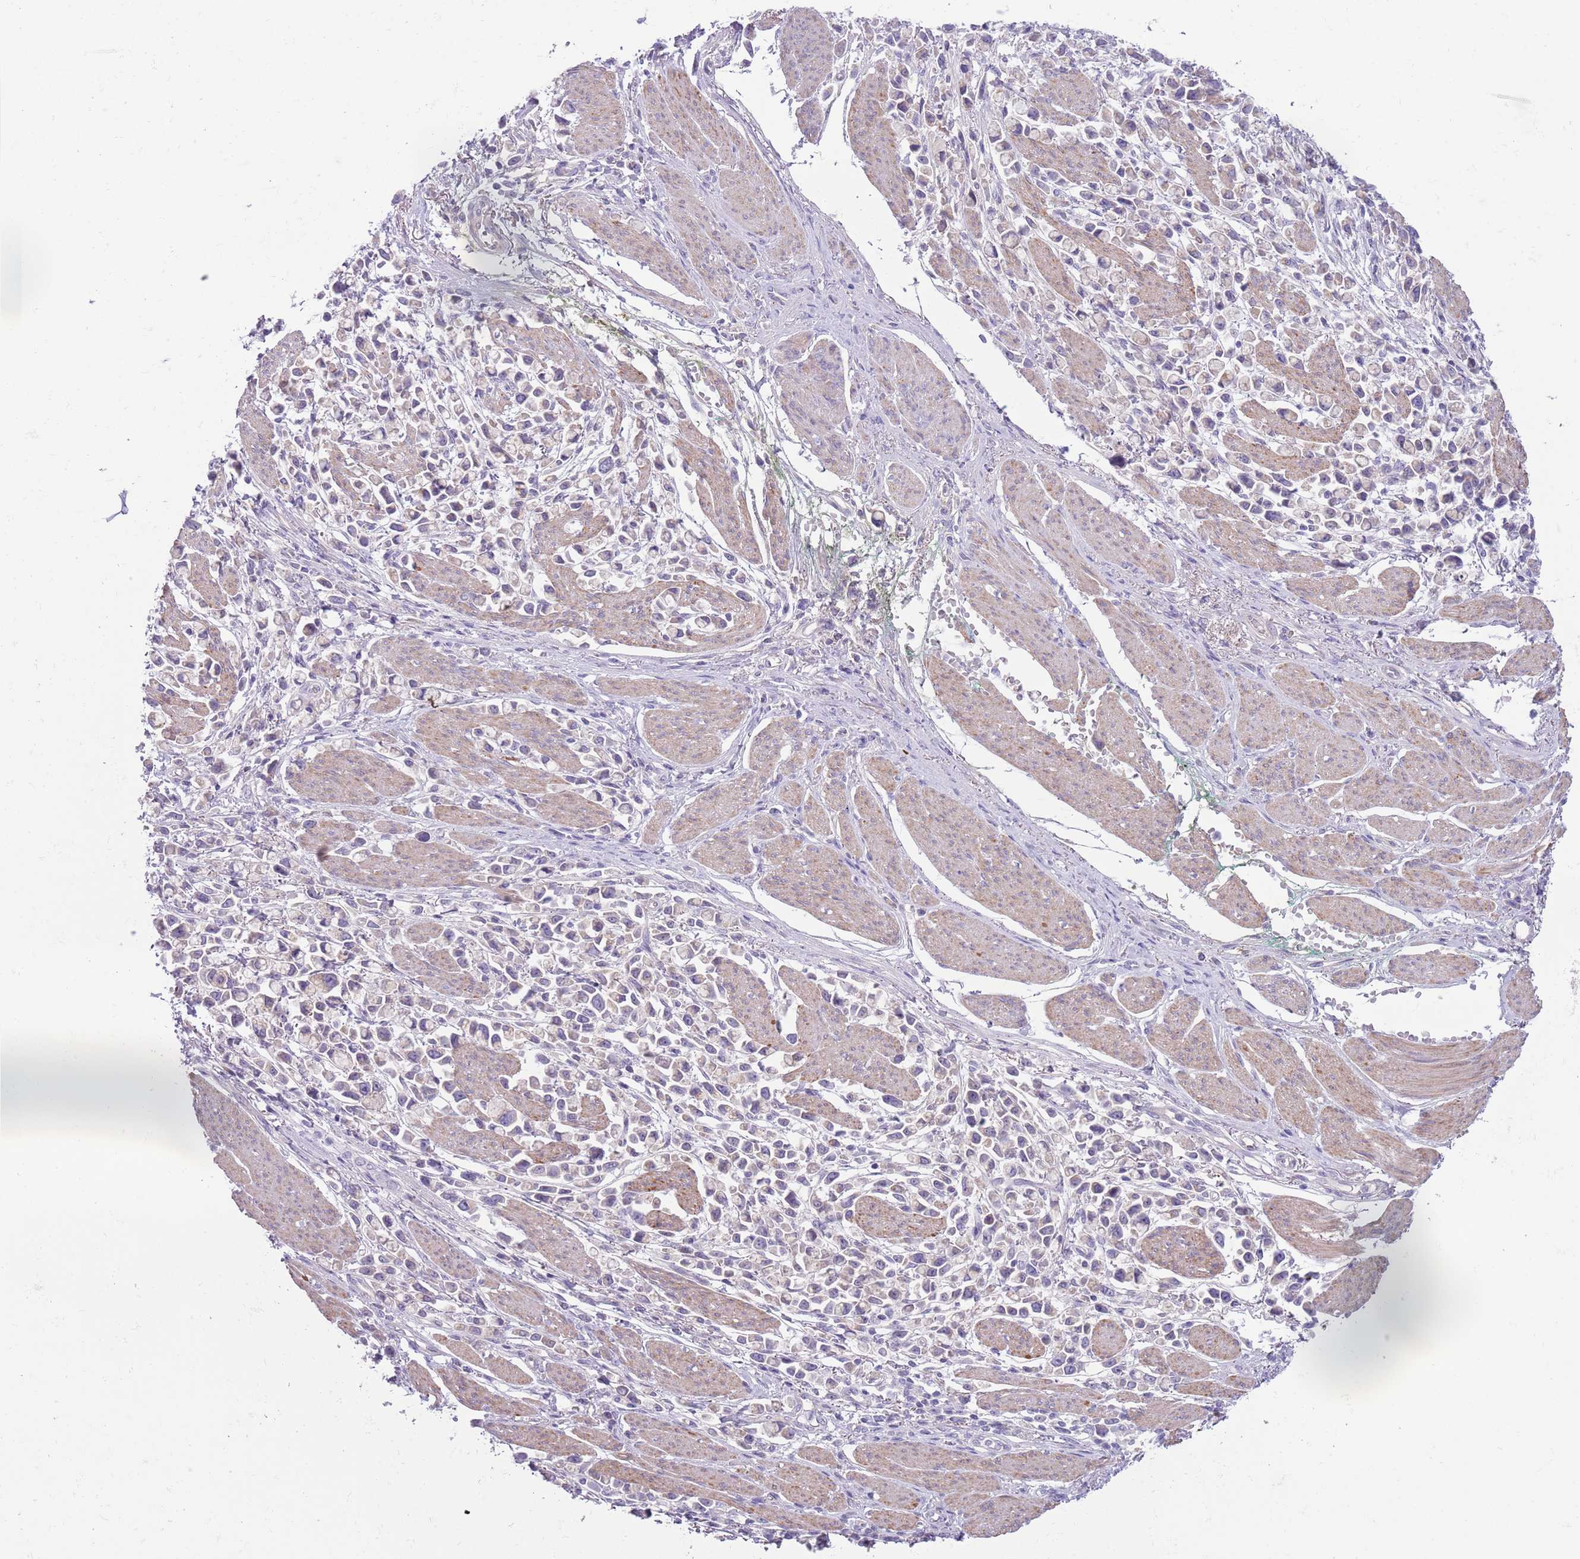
{"staining": {"intensity": "negative", "quantity": "none", "location": "none"}, "tissue": "stomach cancer", "cell_type": "Tumor cells", "image_type": "cancer", "snomed": [{"axis": "morphology", "description": "Adenocarcinoma, NOS"}, {"axis": "topography", "description": "Stomach"}], "caption": "Tumor cells are negative for protein expression in human stomach adenocarcinoma.", "gene": "CFH", "patient": {"sex": "female", "age": 81}}